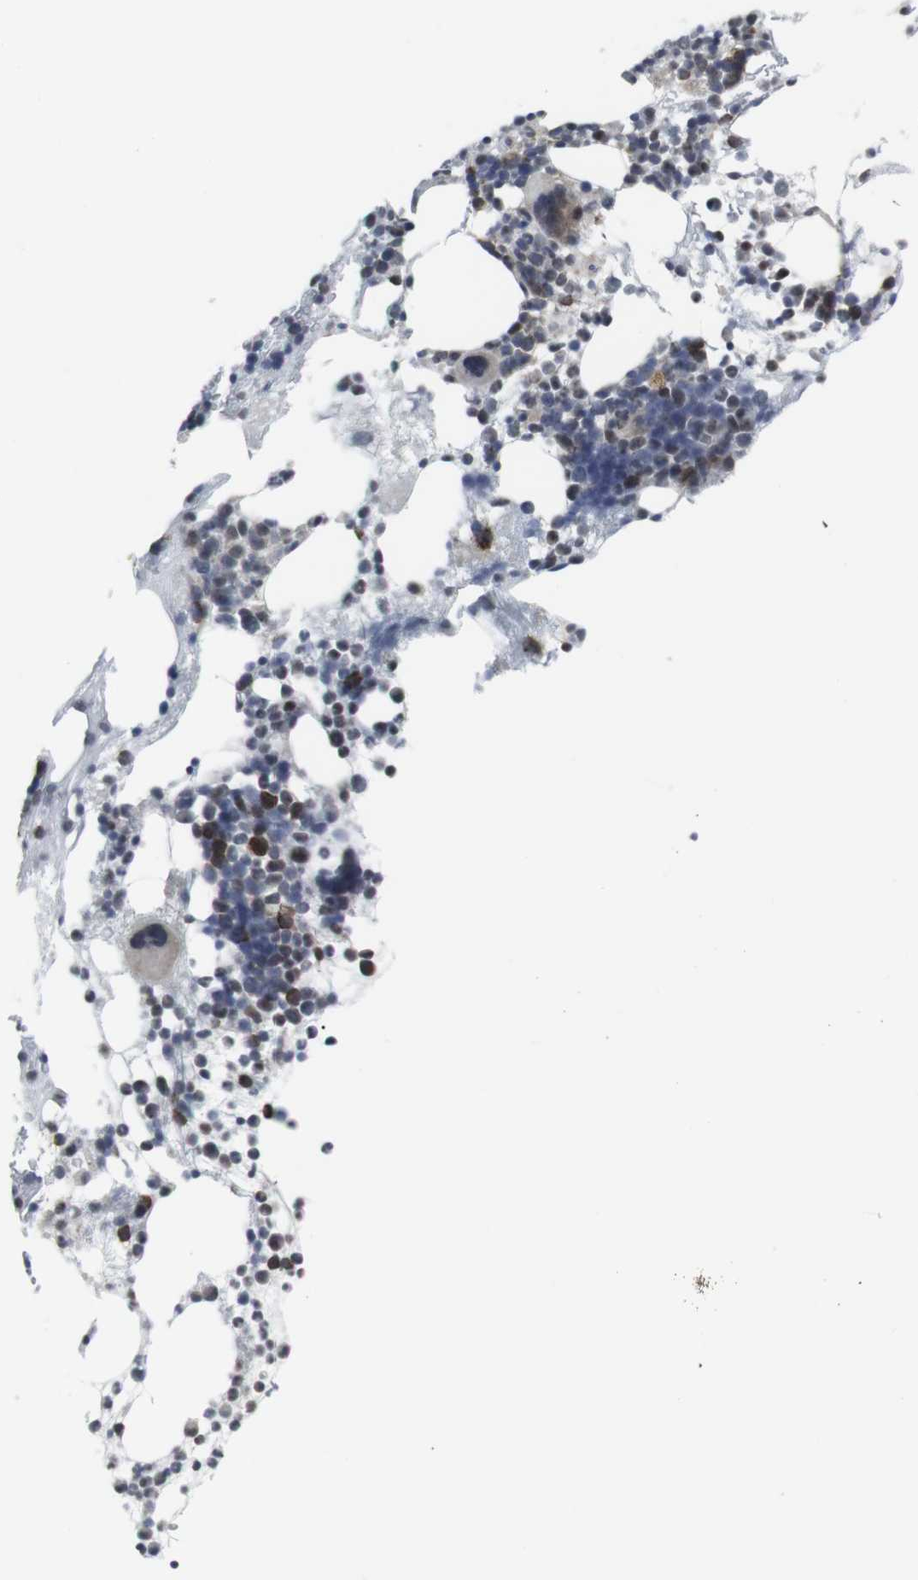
{"staining": {"intensity": "moderate", "quantity": "<25%", "location": "cytoplasmic/membranous"}, "tissue": "bone marrow", "cell_type": "Hematopoietic cells", "image_type": "normal", "snomed": [{"axis": "morphology", "description": "Normal tissue, NOS"}, {"axis": "morphology", "description": "Inflammation, NOS"}, {"axis": "topography", "description": "Bone marrow"}], "caption": "An image showing moderate cytoplasmic/membranous staining in approximately <25% of hematopoietic cells in unremarkable bone marrow, as visualized by brown immunohistochemical staining.", "gene": "GEMIN2", "patient": {"sex": "female", "age": 76}}